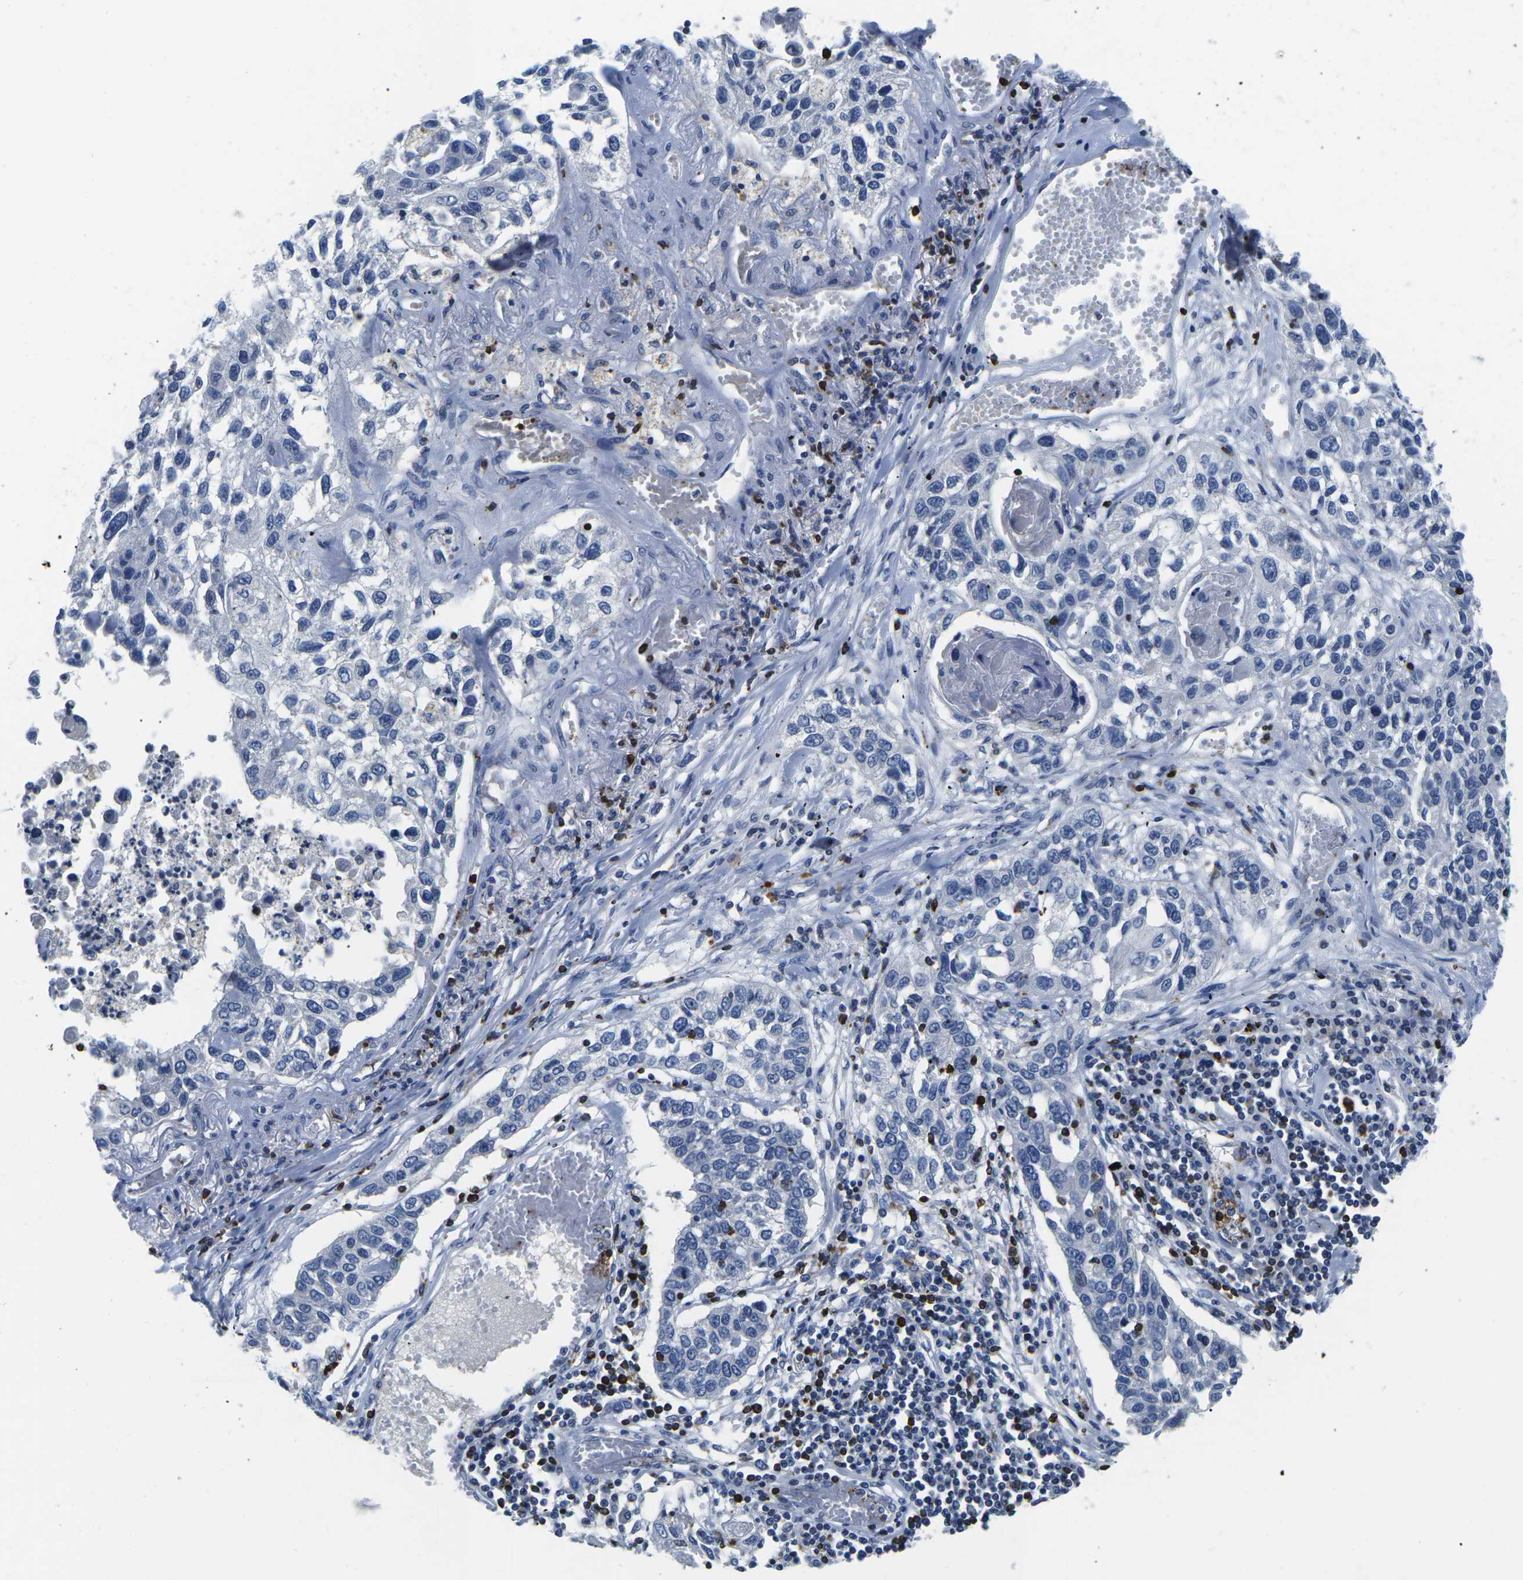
{"staining": {"intensity": "negative", "quantity": "none", "location": "none"}, "tissue": "lung cancer", "cell_type": "Tumor cells", "image_type": "cancer", "snomed": [{"axis": "morphology", "description": "Squamous cell carcinoma, NOS"}, {"axis": "topography", "description": "Lung"}], "caption": "A high-resolution photomicrograph shows immunohistochemistry (IHC) staining of lung squamous cell carcinoma, which displays no significant staining in tumor cells.", "gene": "CTSW", "patient": {"sex": "male", "age": 71}}